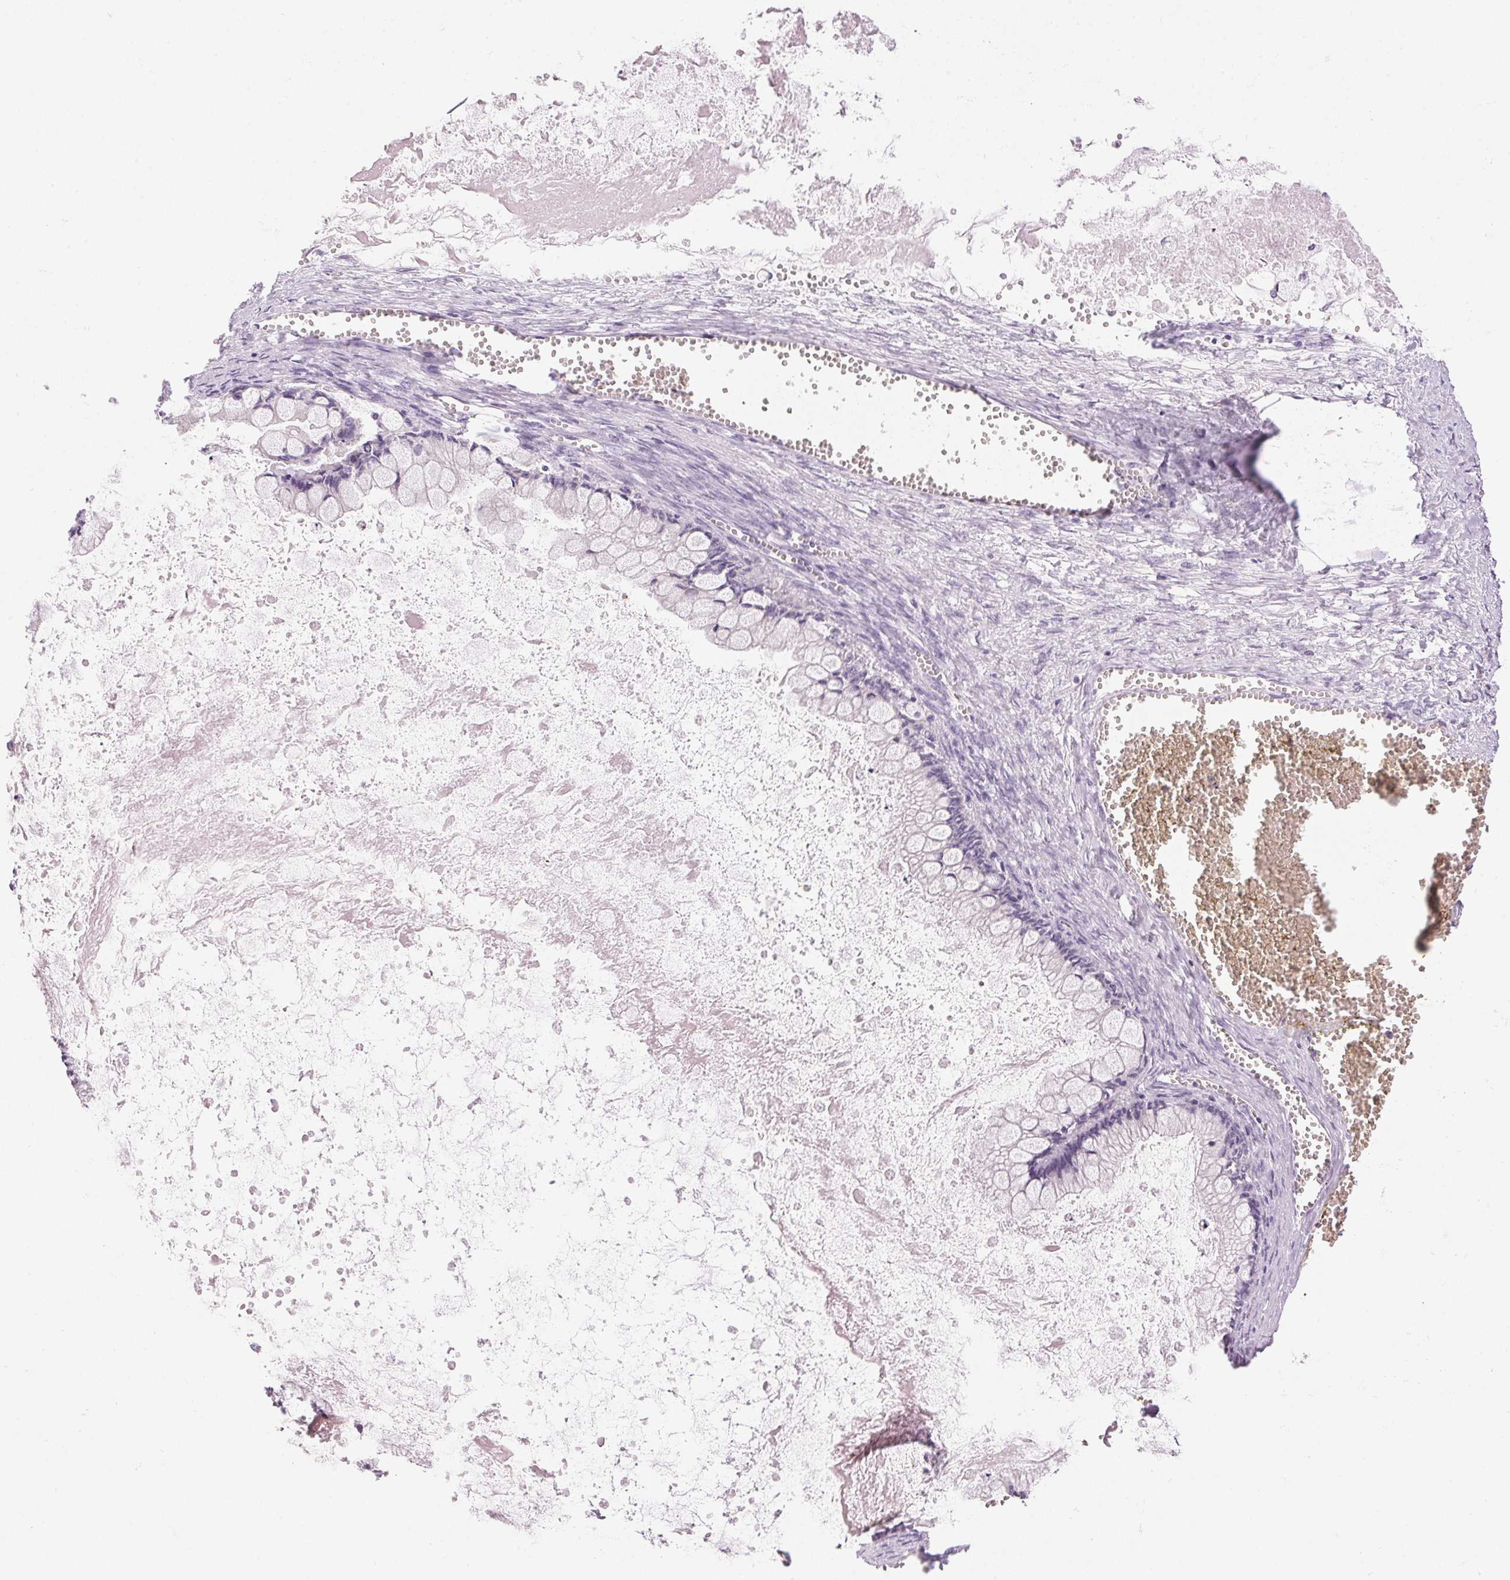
{"staining": {"intensity": "negative", "quantity": "none", "location": "none"}, "tissue": "ovarian cancer", "cell_type": "Tumor cells", "image_type": "cancer", "snomed": [{"axis": "morphology", "description": "Cystadenocarcinoma, mucinous, NOS"}, {"axis": "topography", "description": "Ovary"}], "caption": "Tumor cells are negative for protein expression in human ovarian mucinous cystadenocarcinoma. The staining was performed using DAB to visualize the protein expression in brown, while the nuclei were stained in blue with hematoxylin (Magnification: 20x).", "gene": "HSD17B2", "patient": {"sex": "female", "age": 67}}